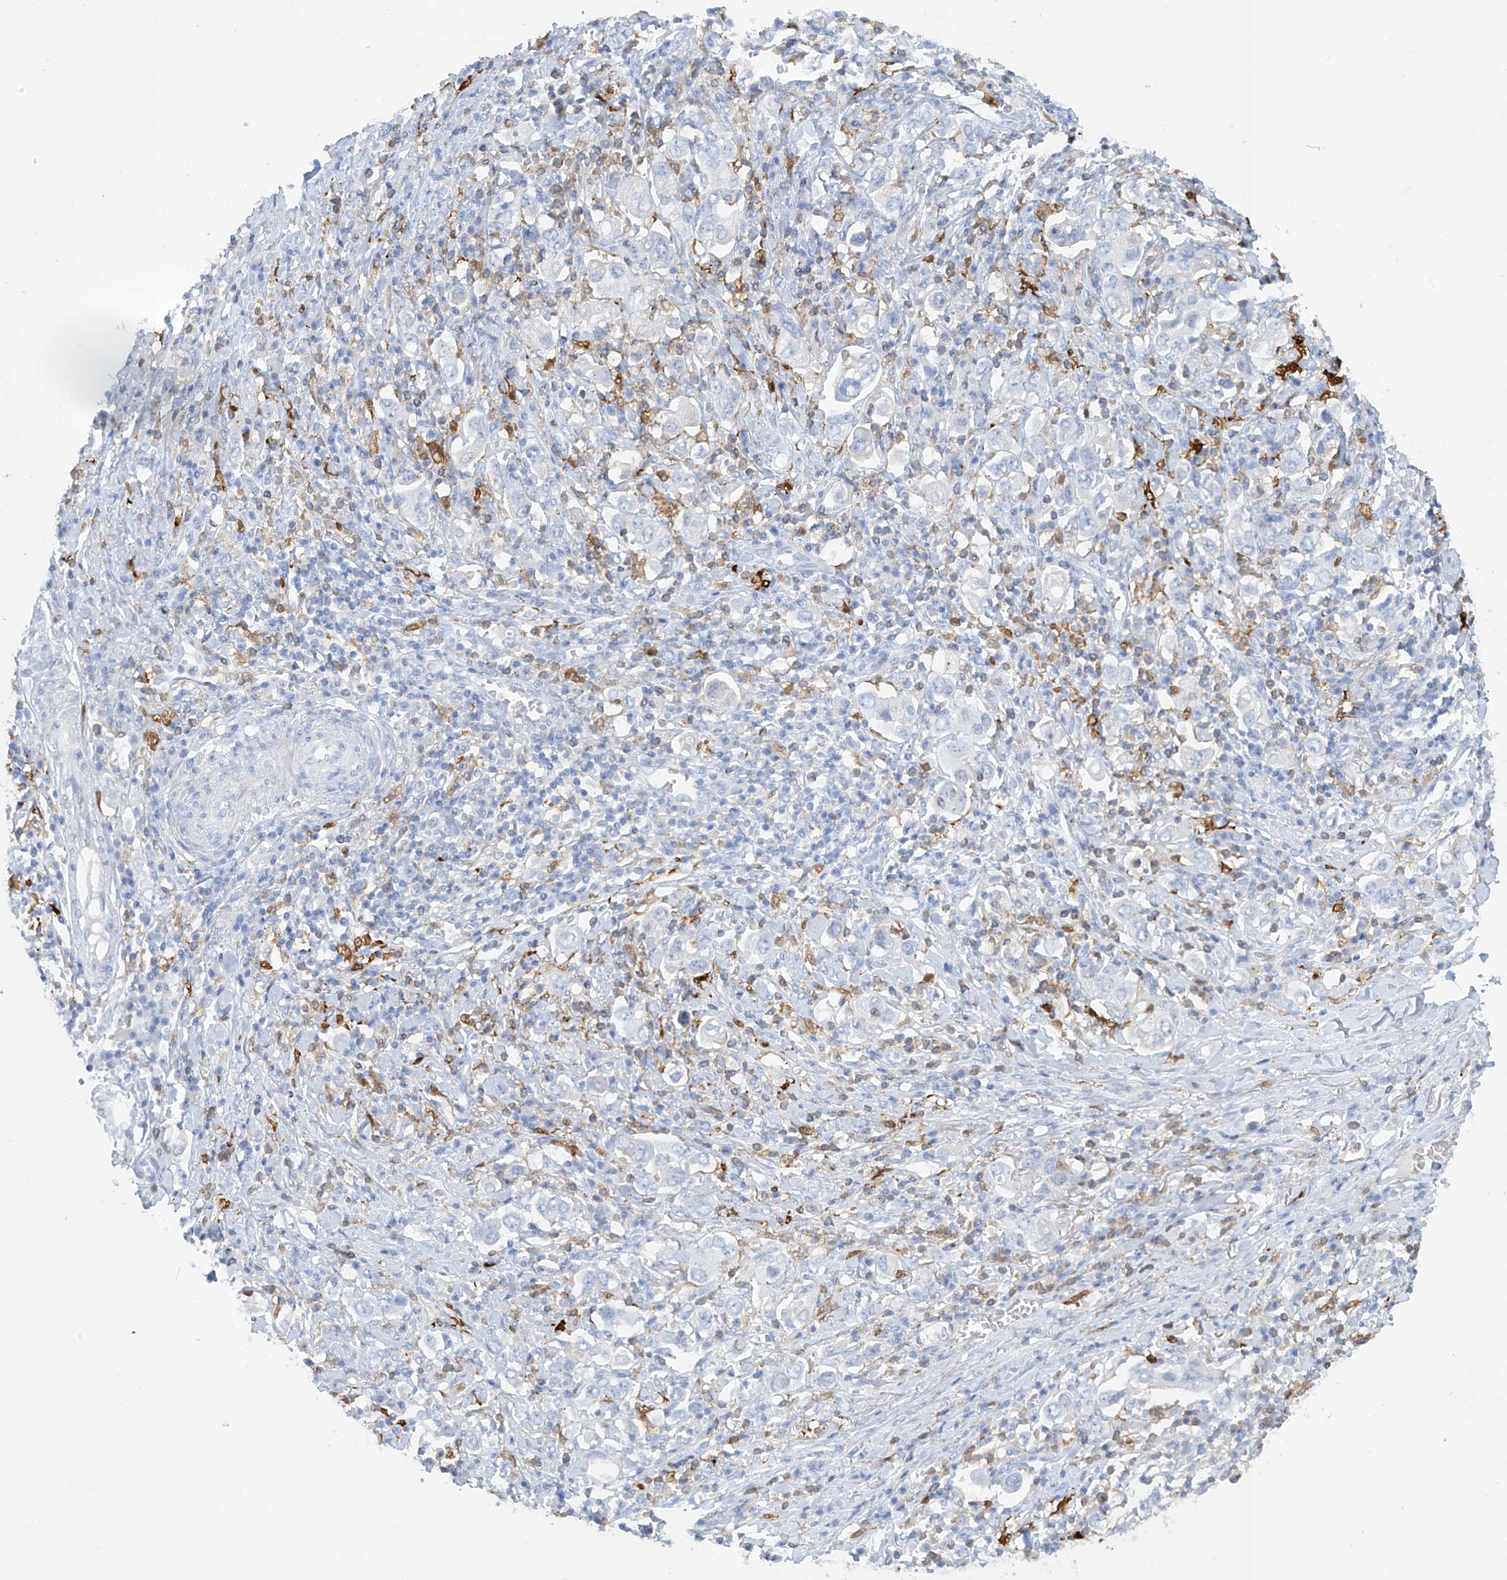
{"staining": {"intensity": "negative", "quantity": "none", "location": "none"}, "tissue": "stomach cancer", "cell_type": "Tumor cells", "image_type": "cancer", "snomed": [{"axis": "morphology", "description": "Adenocarcinoma, NOS"}, {"axis": "topography", "description": "Stomach, upper"}], "caption": "Protein analysis of stomach cancer reveals no significant positivity in tumor cells.", "gene": "TRMT2B", "patient": {"sex": "male", "age": 62}}